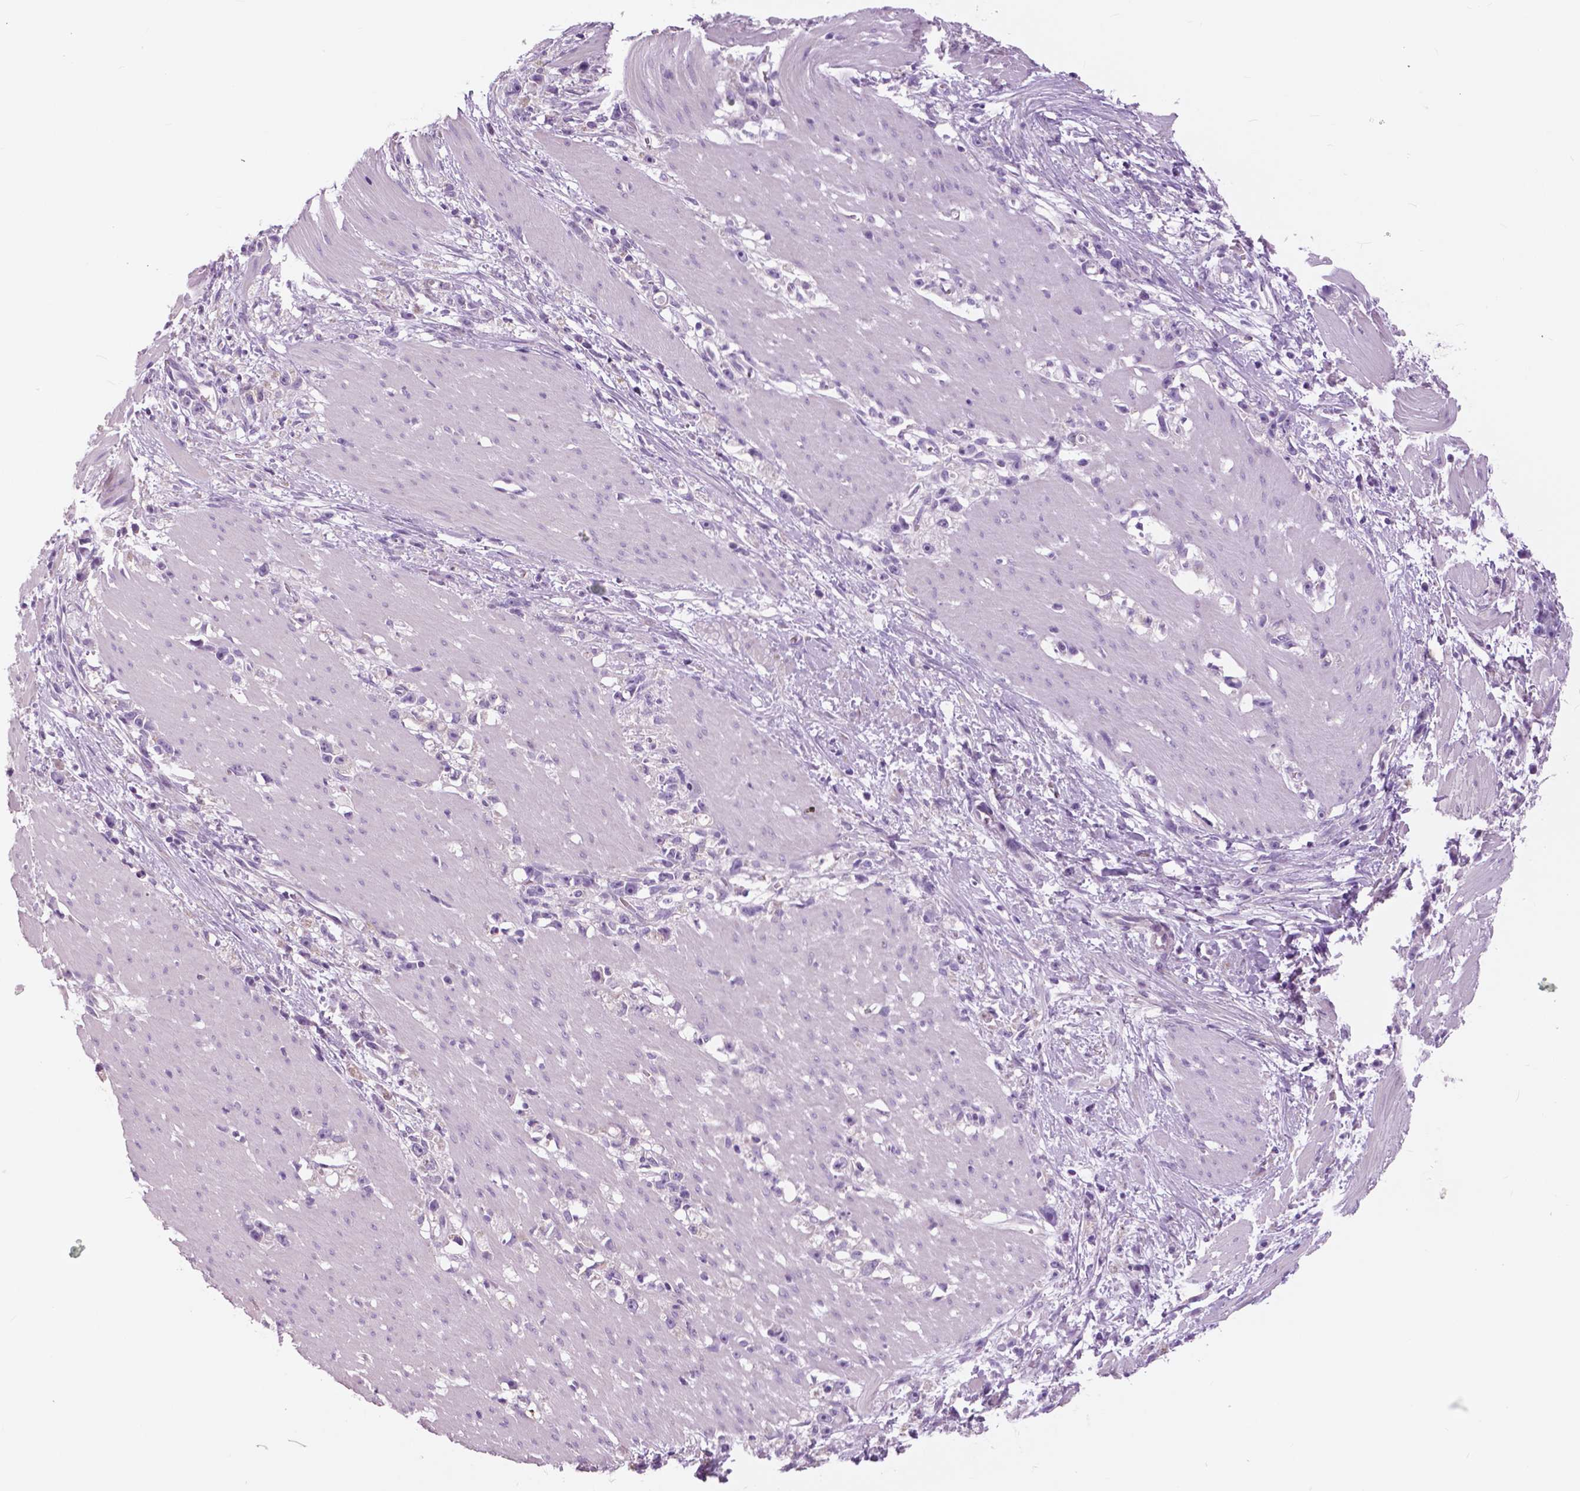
{"staining": {"intensity": "negative", "quantity": "none", "location": "none"}, "tissue": "stomach cancer", "cell_type": "Tumor cells", "image_type": "cancer", "snomed": [{"axis": "morphology", "description": "Adenocarcinoma, NOS"}, {"axis": "topography", "description": "Stomach"}], "caption": "This is a histopathology image of immunohistochemistry (IHC) staining of adenocarcinoma (stomach), which shows no staining in tumor cells.", "gene": "SERPINI1", "patient": {"sex": "female", "age": 59}}